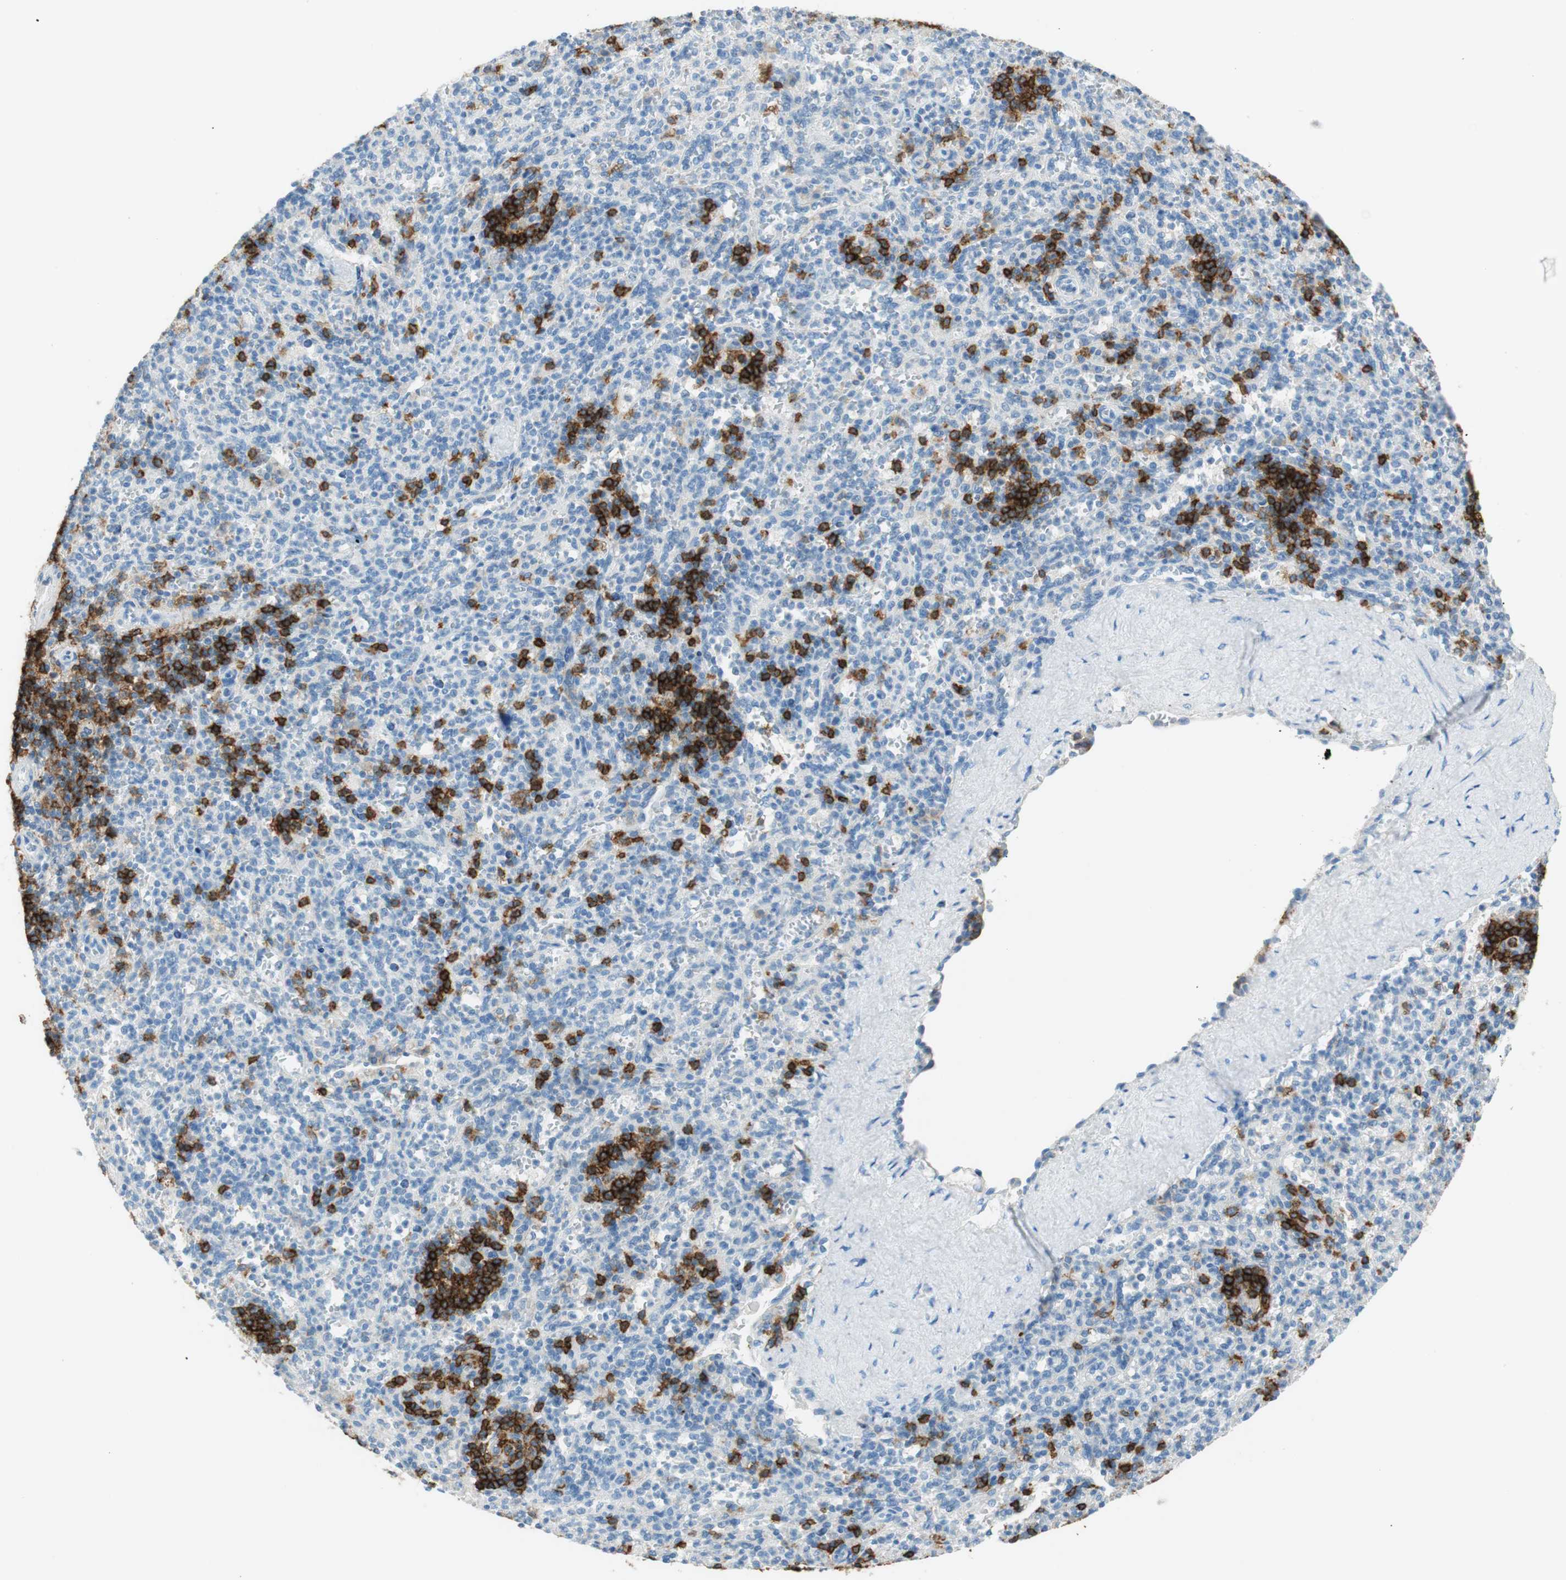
{"staining": {"intensity": "strong", "quantity": "<25%", "location": "cytoplasmic/membranous"}, "tissue": "spleen", "cell_type": "Cells in red pulp", "image_type": "normal", "snomed": [{"axis": "morphology", "description": "Normal tissue, NOS"}, {"axis": "topography", "description": "Spleen"}], "caption": "An immunohistochemistry (IHC) image of normal tissue is shown. Protein staining in brown highlights strong cytoplasmic/membranous positivity in spleen within cells in red pulp.", "gene": "TNFRSF13C", "patient": {"sex": "male", "age": 36}}